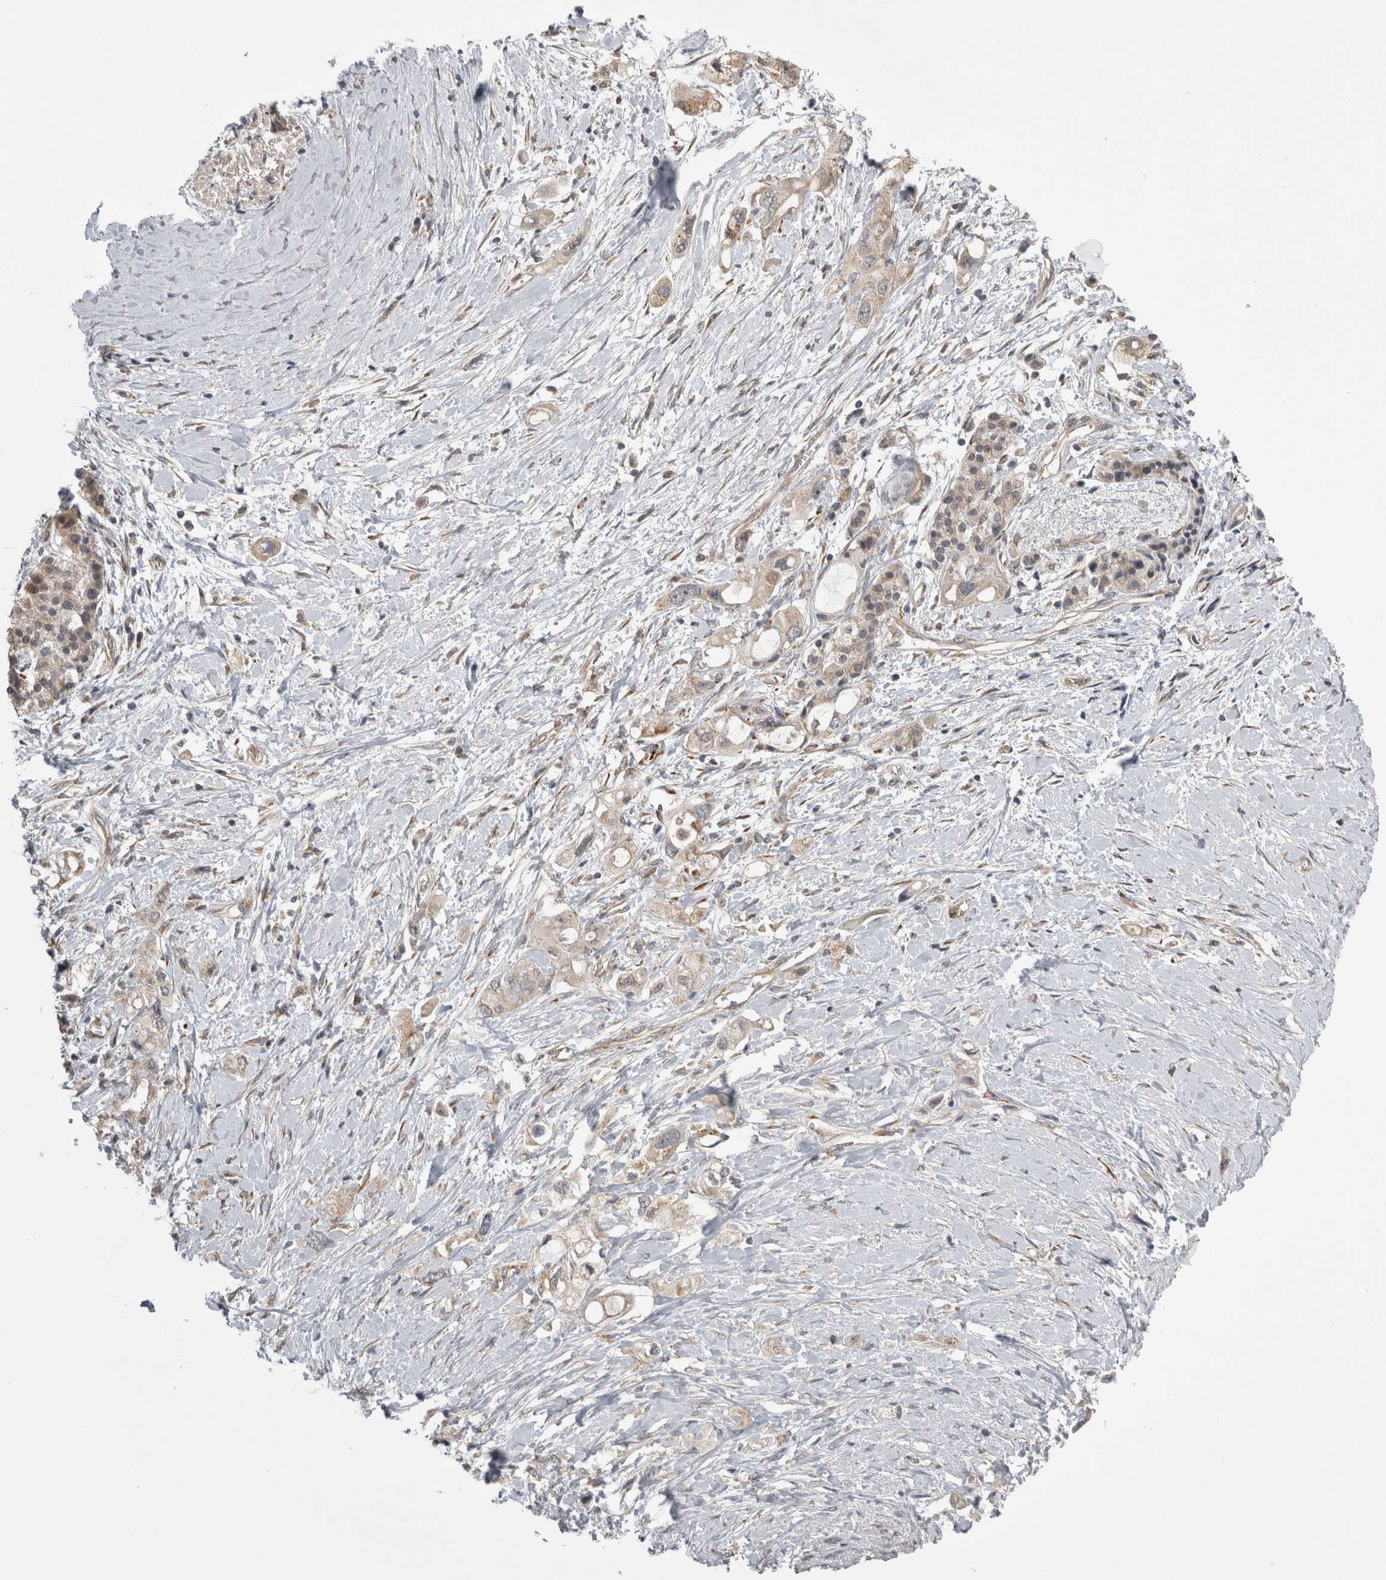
{"staining": {"intensity": "weak", "quantity": "<25%", "location": "cytoplasmic/membranous"}, "tissue": "pancreatic cancer", "cell_type": "Tumor cells", "image_type": "cancer", "snomed": [{"axis": "morphology", "description": "Adenocarcinoma, NOS"}, {"axis": "topography", "description": "Pancreas"}], "caption": "An image of pancreatic cancer stained for a protein displays no brown staining in tumor cells.", "gene": "ARHGAP29", "patient": {"sex": "female", "age": 56}}